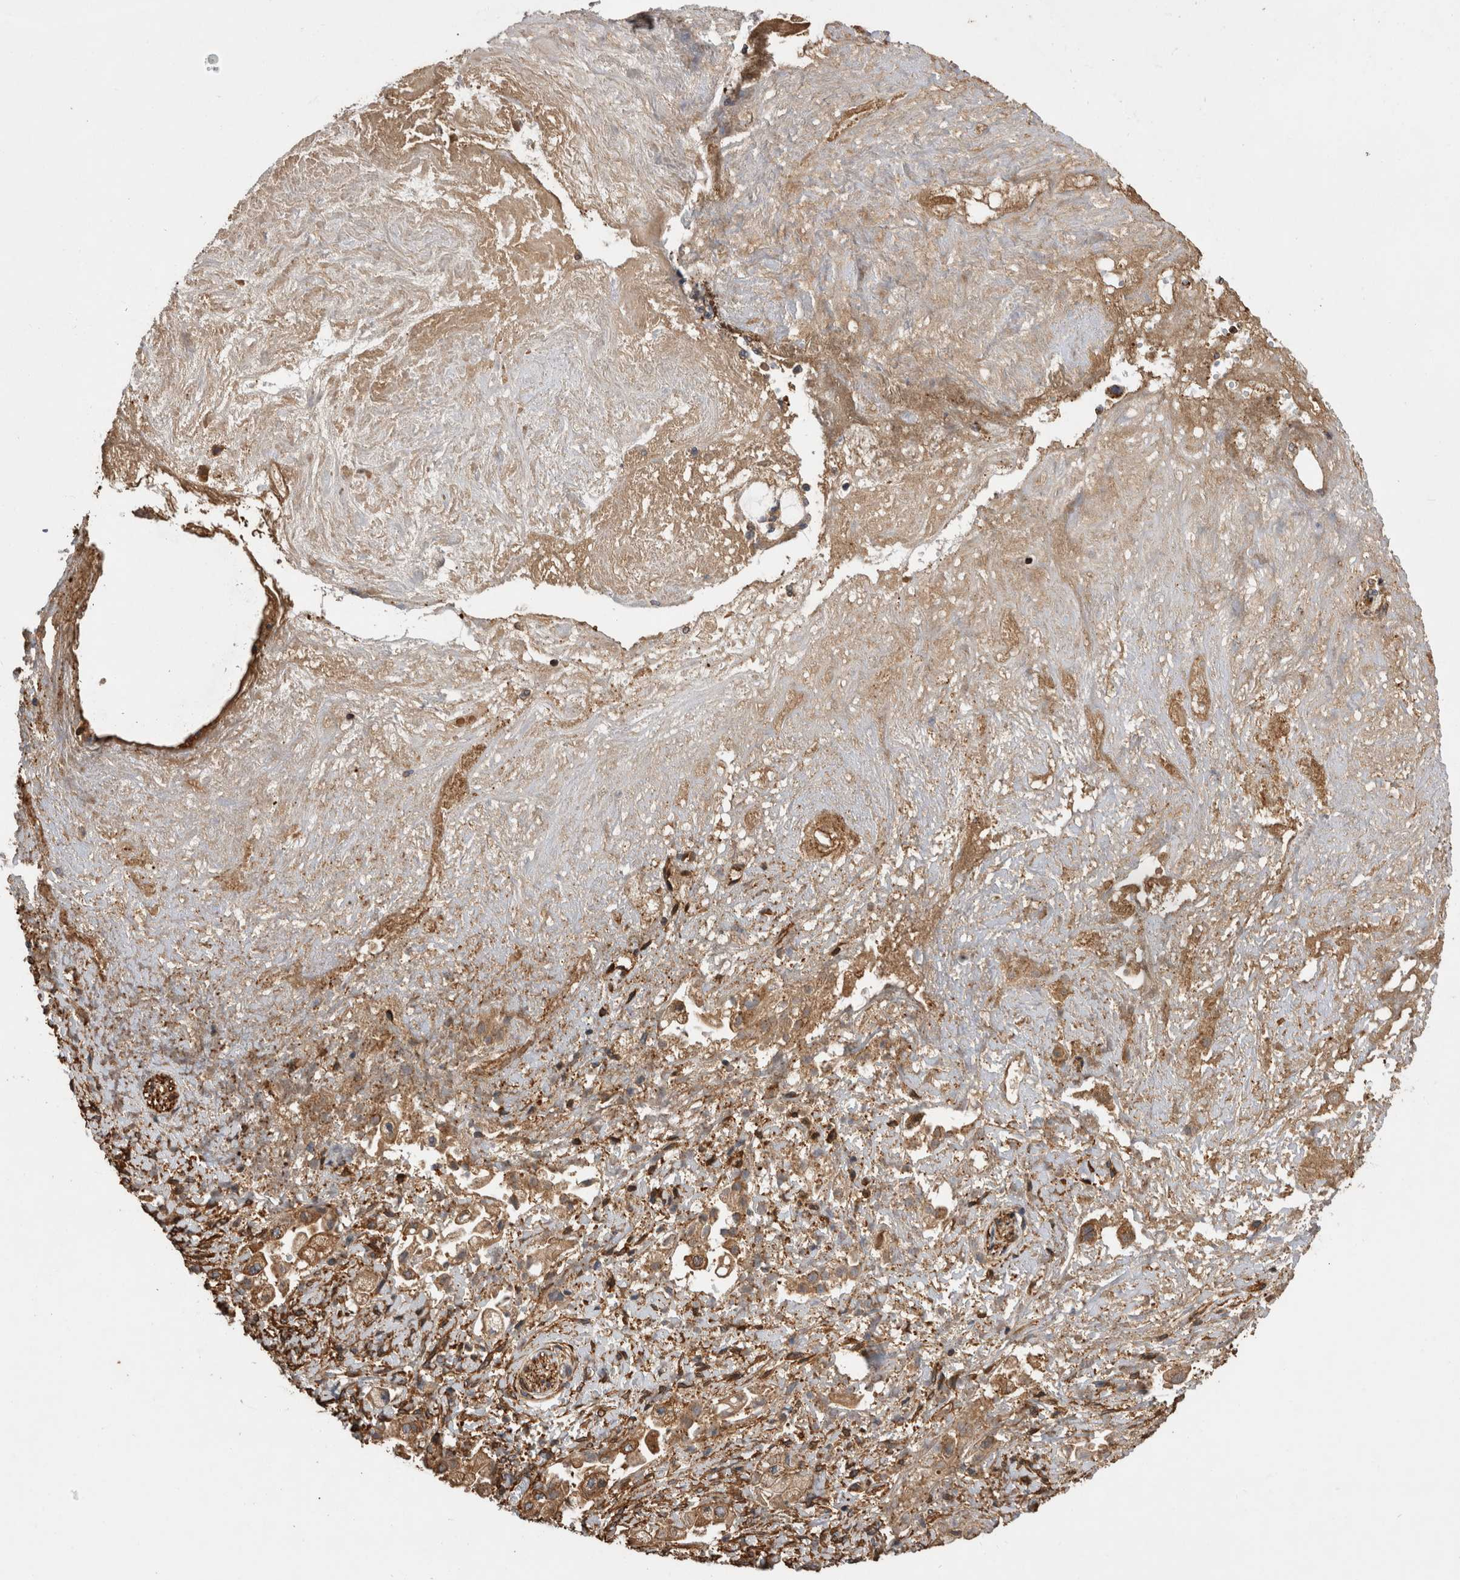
{"staining": {"intensity": "moderate", "quantity": ">75%", "location": "cytoplasmic/membranous"}, "tissue": "pancreatic cancer", "cell_type": "Tumor cells", "image_type": "cancer", "snomed": [{"axis": "morphology", "description": "Adenocarcinoma, NOS"}, {"axis": "topography", "description": "Pancreas"}], "caption": "Tumor cells reveal medium levels of moderate cytoplasmic/membranous positivity in approximately >75% of cells in human adenocarcinoma (pancreatic).", "gene": "ZNF397", "patient": {"sex": "male", "age": 58}}